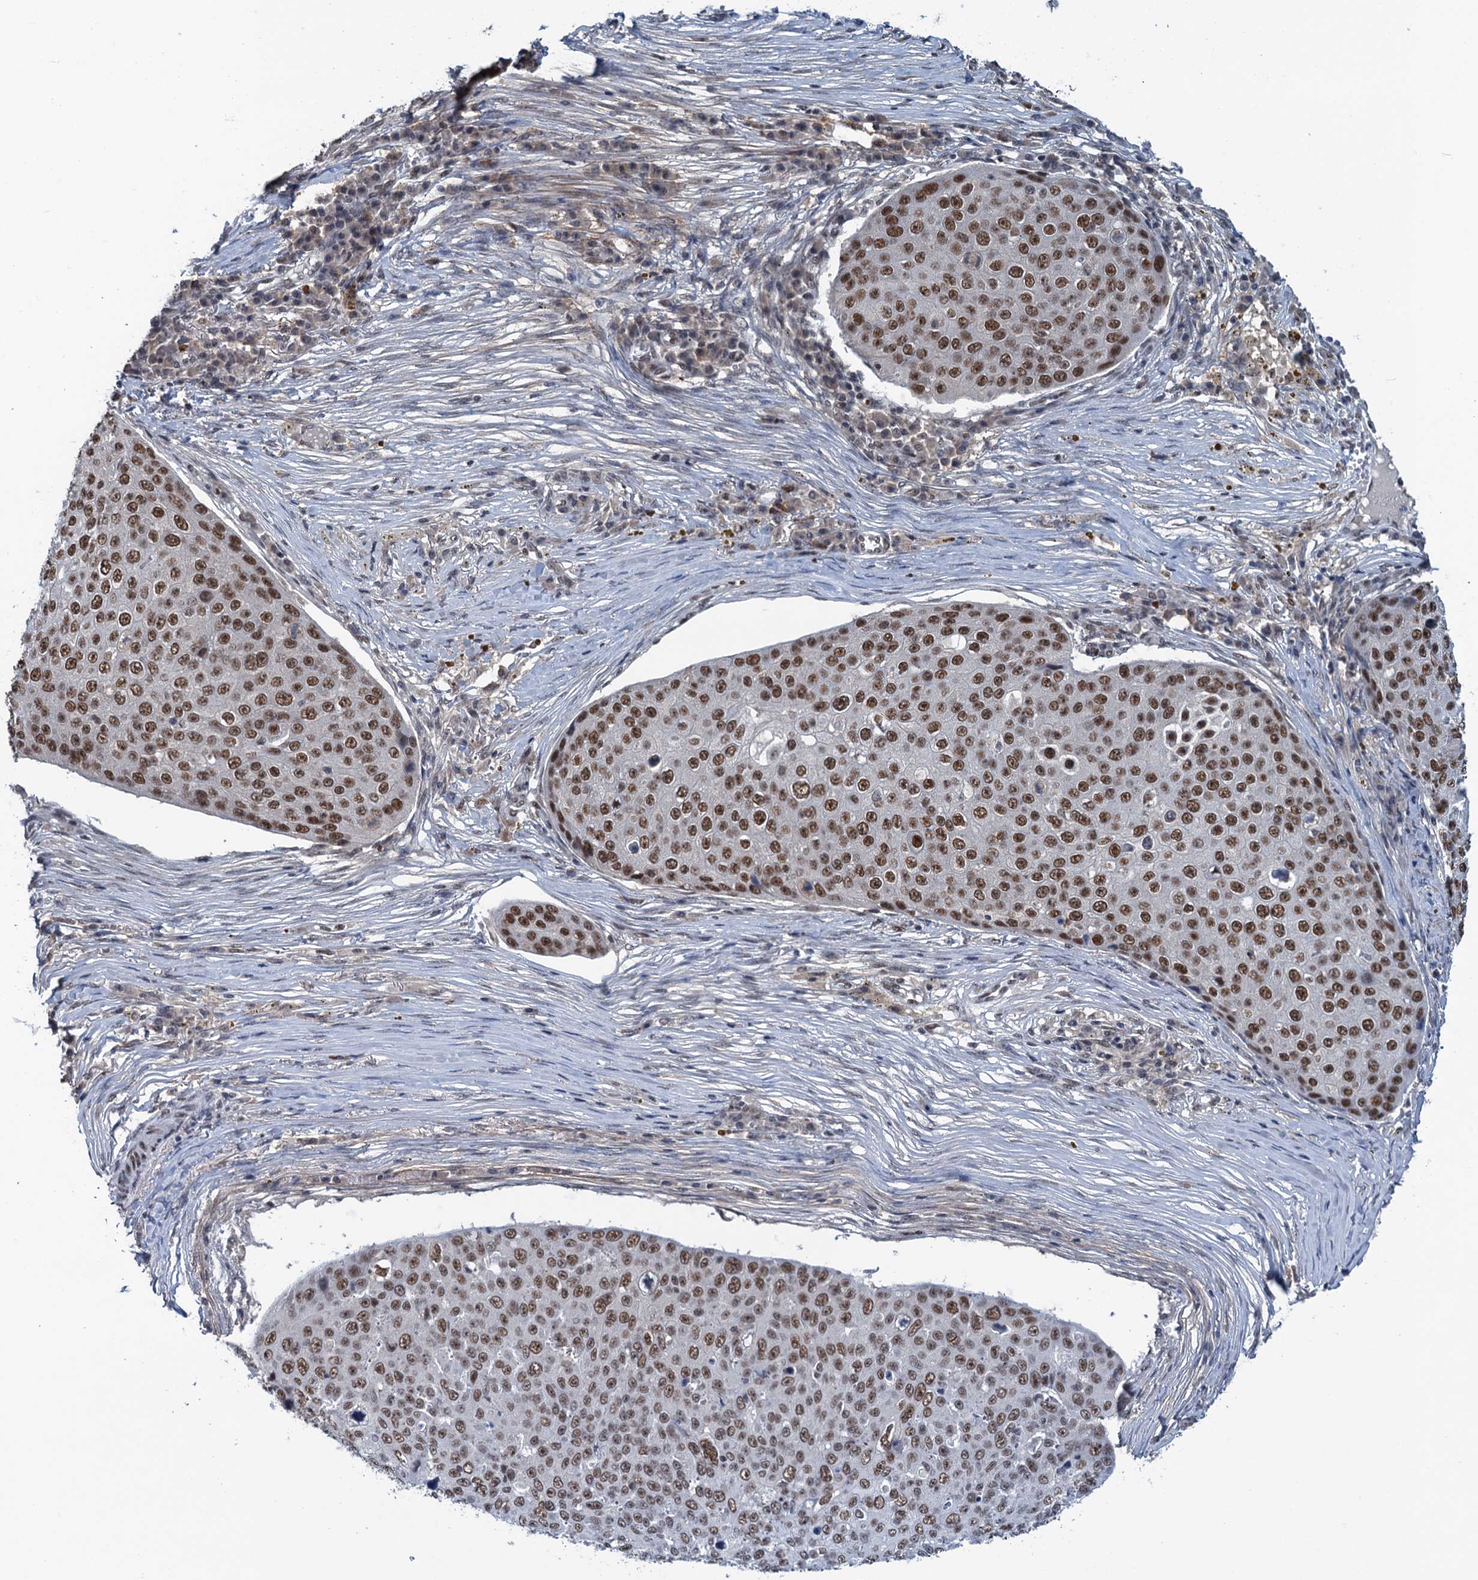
{"staining": {"intensity": "moderate", "quantity": ">75%", "location": "nuclear"}, "tissue": "skin cancer", "cell_type": "Tumor cells", "image_type": "cancer", "snomed": [{"axis": "morphology", "description": "Squamous cell carcinoma, NOS"}, {"axis": "topography", "description": "Skin"}], "caption": "This image shows skin cancer (squamous cell carcinoma) stained with immunohistochemistry (IHC) to label a protein in brown. The nuclear of tumor cells show moderate positivity for the protein. Nuclei are counter-stained blue.", "gene": "SAE1", "patient": {"sex": "male", "age": 71}}